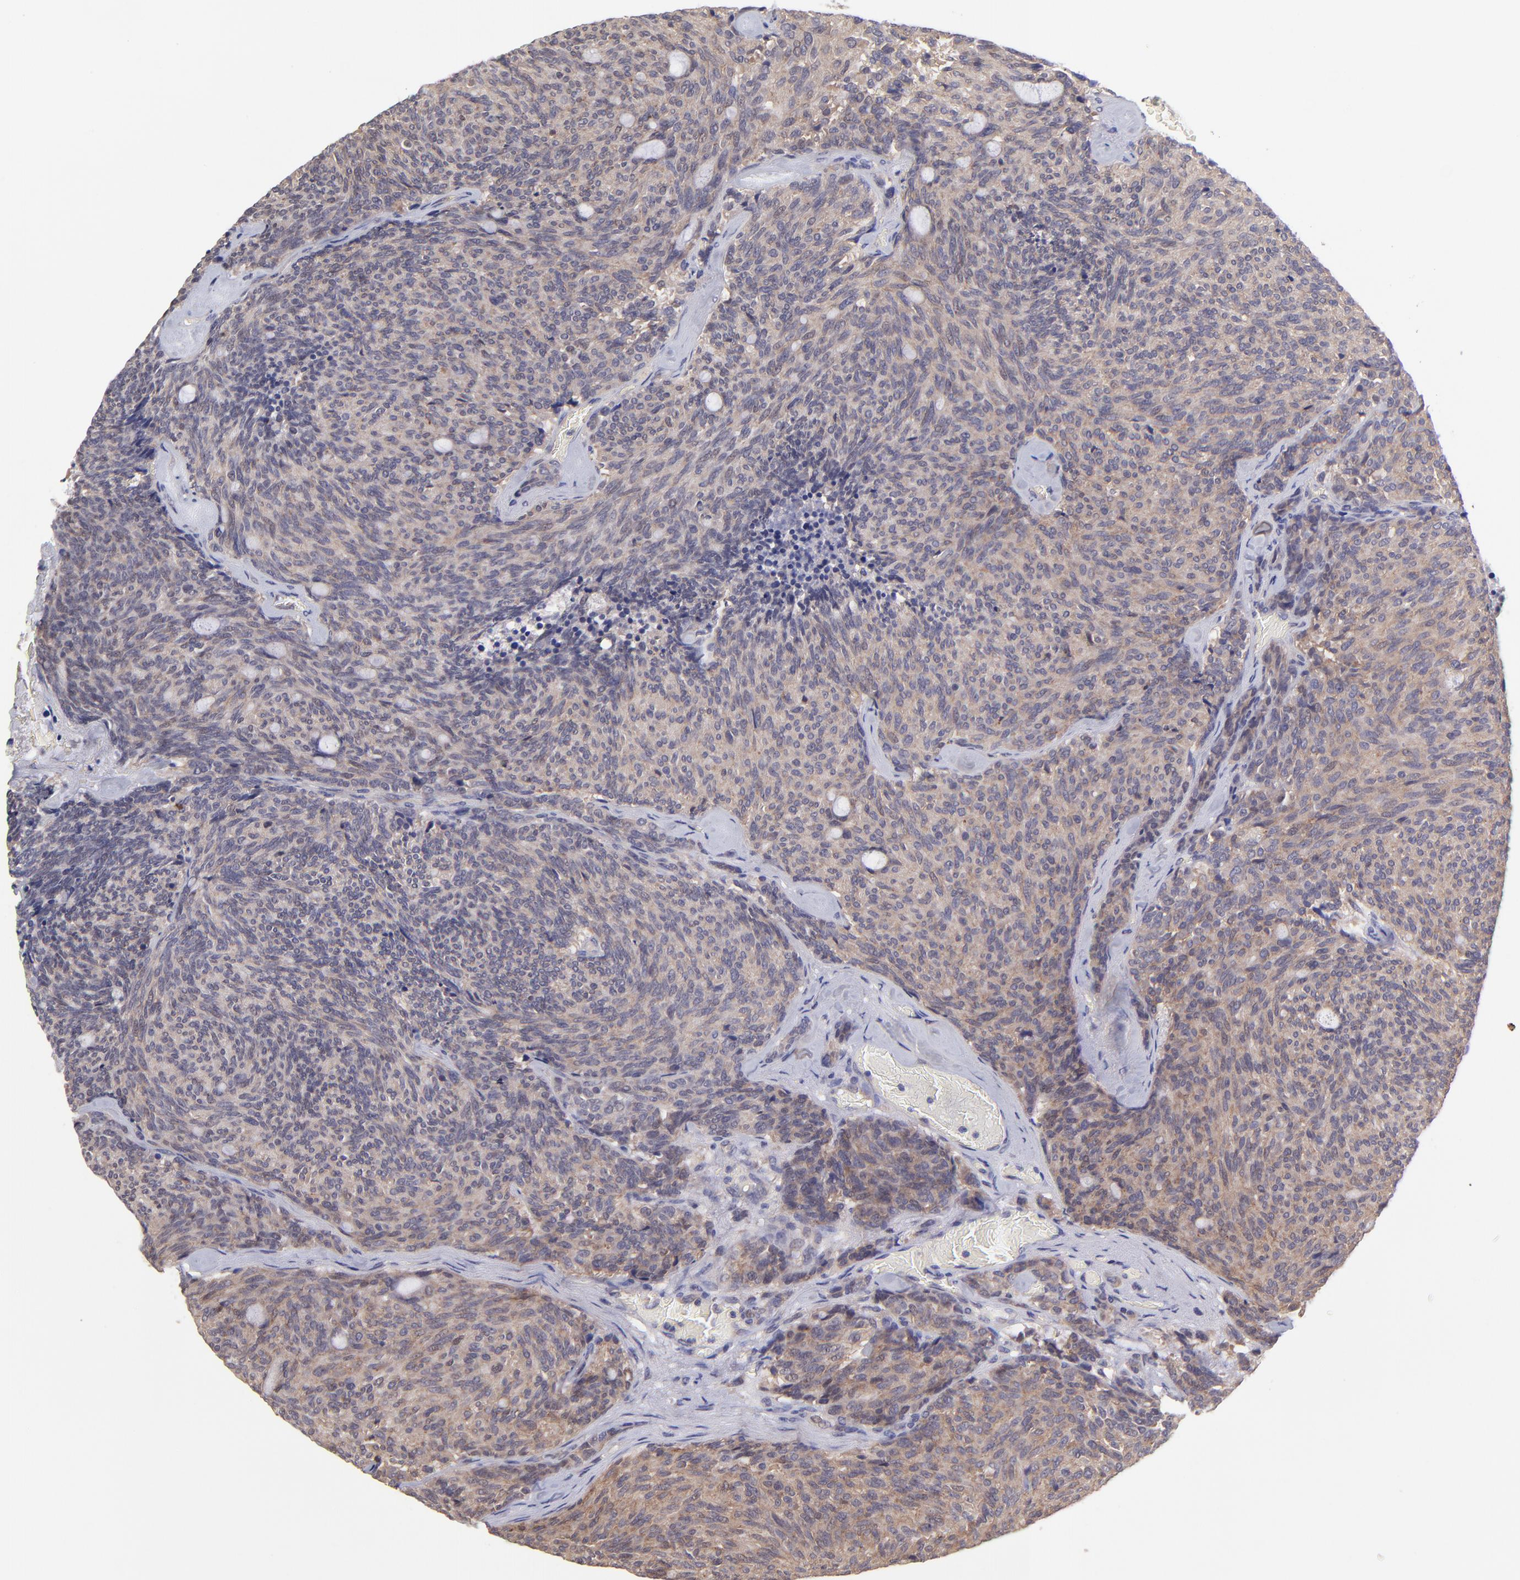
{"staining": {"intensity": "moderate", "quantity": ">75%", "location": "cytoplasmic/membranous"}, "tissue": "carcinoid", "cell_type": "Tumor cells", "image_type": "cancer", "snomed": [{"axis": "morphology", "description": "Carcinoid, malignant, NOS"}, {"axis": "topography", "description": "Pancreas"}], "caption": "There is medium levels of moderate cytoplasmic/membranous positivity in tumor cells of carcinoid (malignant), as demonstrated by immunohistochemical staining (brown color).", "gene": "NSF", "patient": {"sex": "female", "age": 54}}